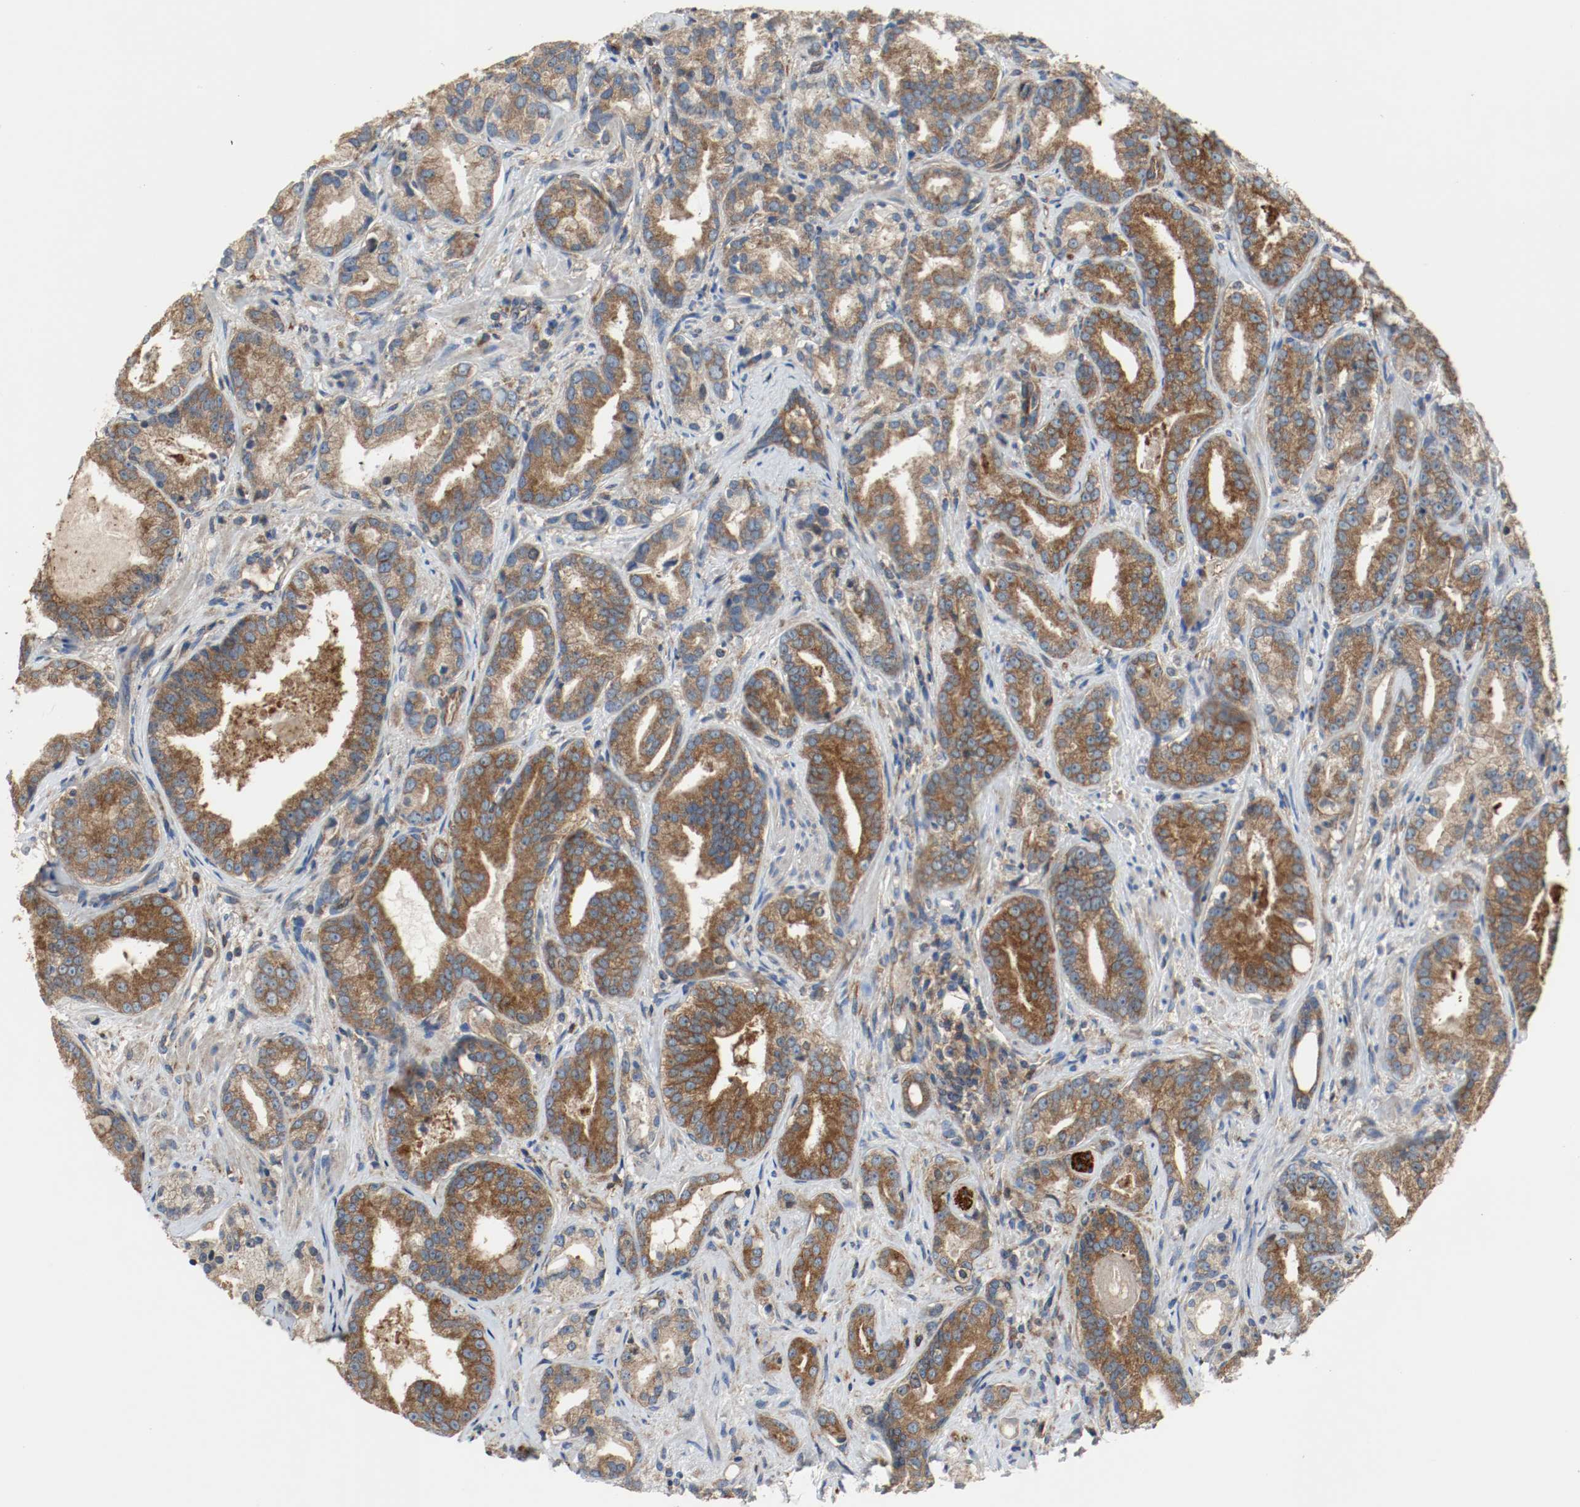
{"staining": {"intensity": "strong", "quantity": ">75%", "location": "cytoplasmic/membranous"}, "tissue": "prostate cancer", "cell_type": "Tumor cells", "image_type": "cancer", "snomed": [{"axis": "morphology", "description": "Adenocarcinoma, Low grade"}, {"axis": "topography", "description": "Prostate"}], "caption": "Adenocarcinoma (low-grade) (prostate) tissue demonstrates strong cytoplasmic/membranous staining in approximately >75% of tumor cells", "gene": "TUBA3D", "patient": {"sex": "male", "age": 63}}